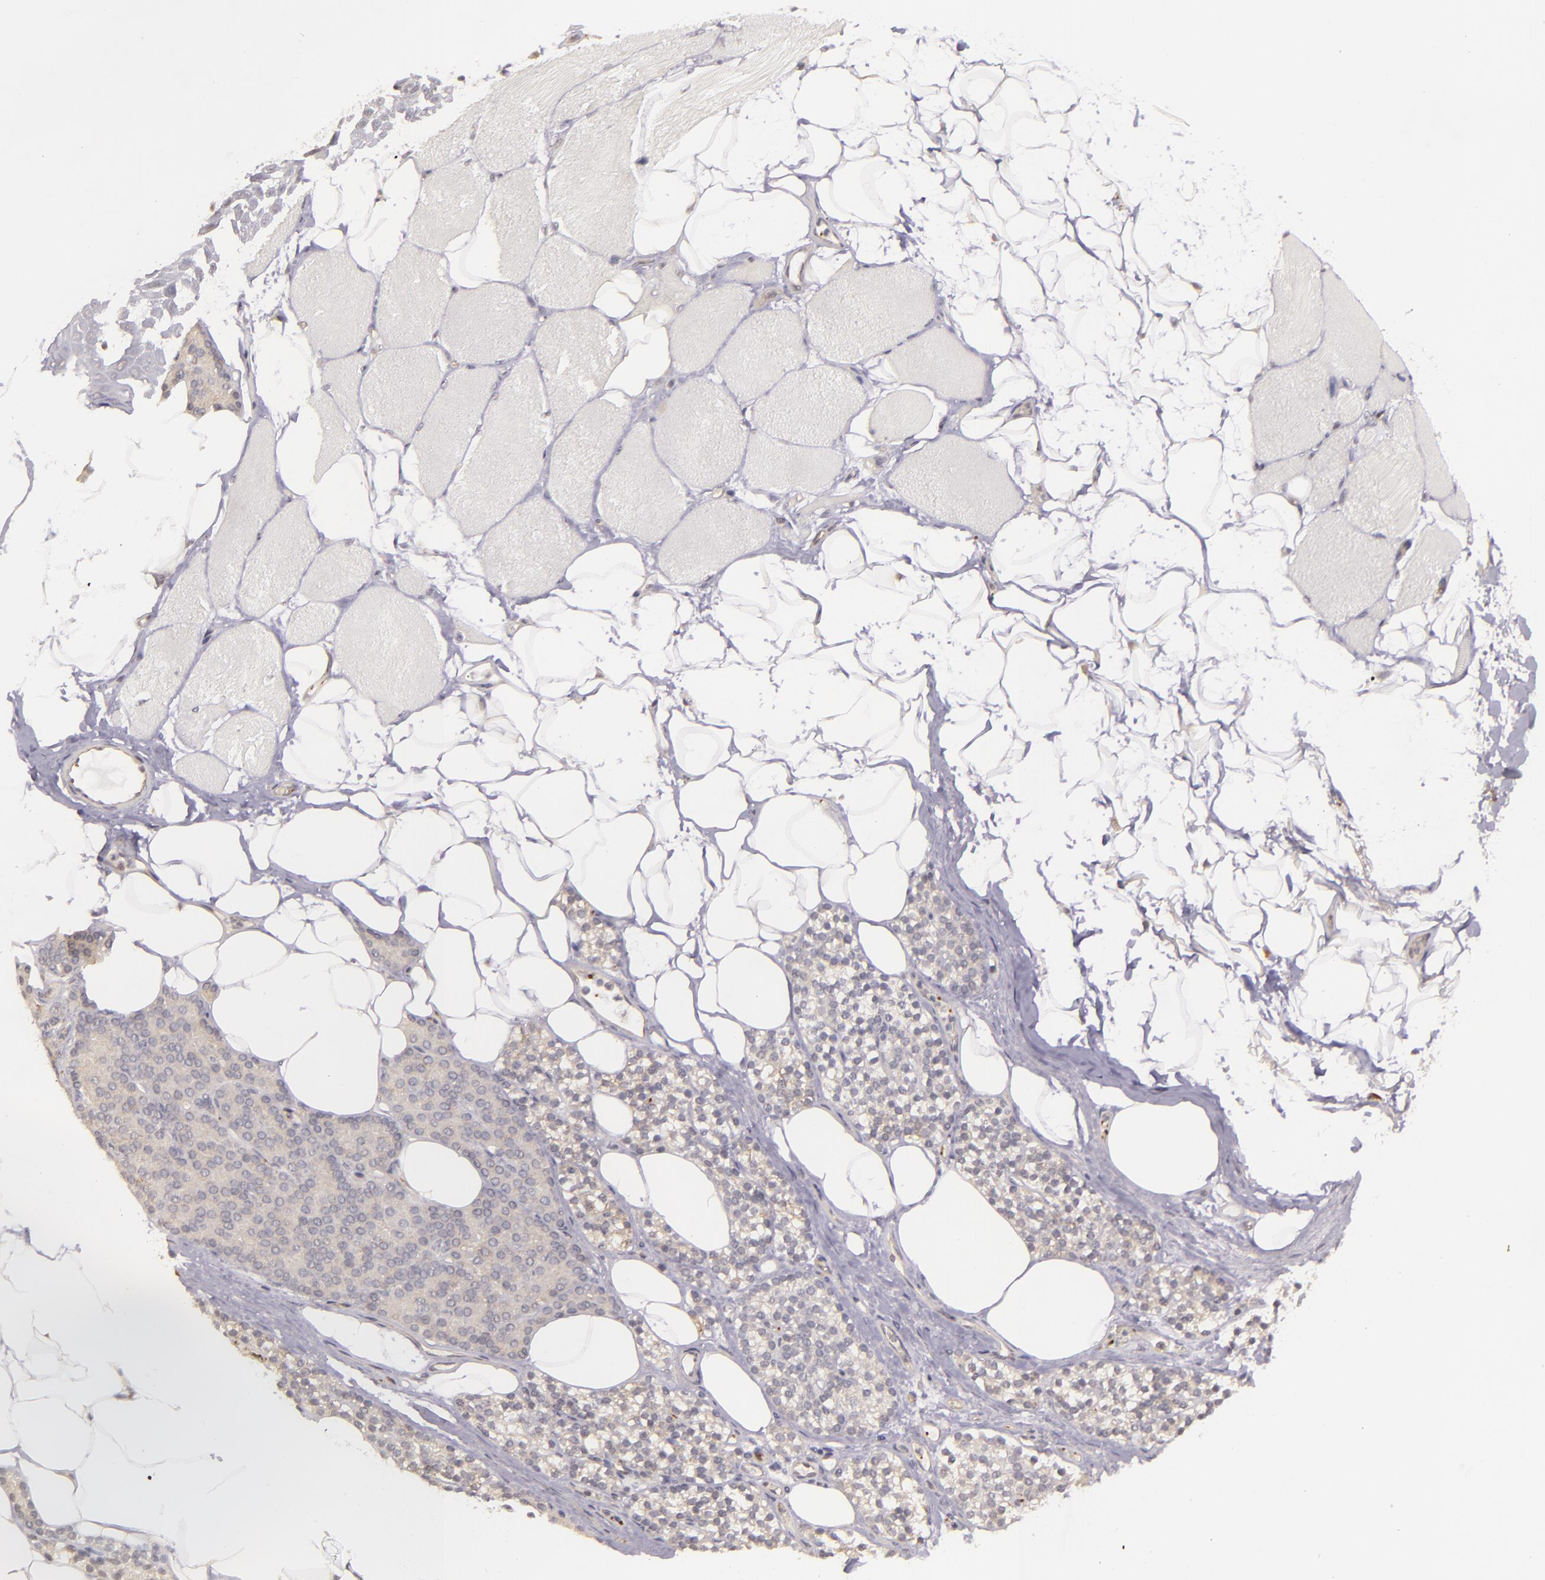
{"staining": {"intensity": "negative", "quantity": "none", "location": "none"}, "tissue": "skeletal muscle", "cell_type": "Myocytes", "image_type": "normal", "snomed": [{"axis": "morphology", "description": "Normal tissue, NOS"}, {"axis": "topography", "description": "Skeletal muscle"}, {"axis": "topography", "description": "Parathyroid gland"}], "caption": "Immunohistochemical staining of unremarkable skeletal muscle displays no significant expression in myocytes. (Brightfield microscopy of DAB (3,3'-diaminobenzidine) immunohistochemistry at high magnification).", "gene": "SYTL4", "patient": {"sex": "female", "age": 37}}